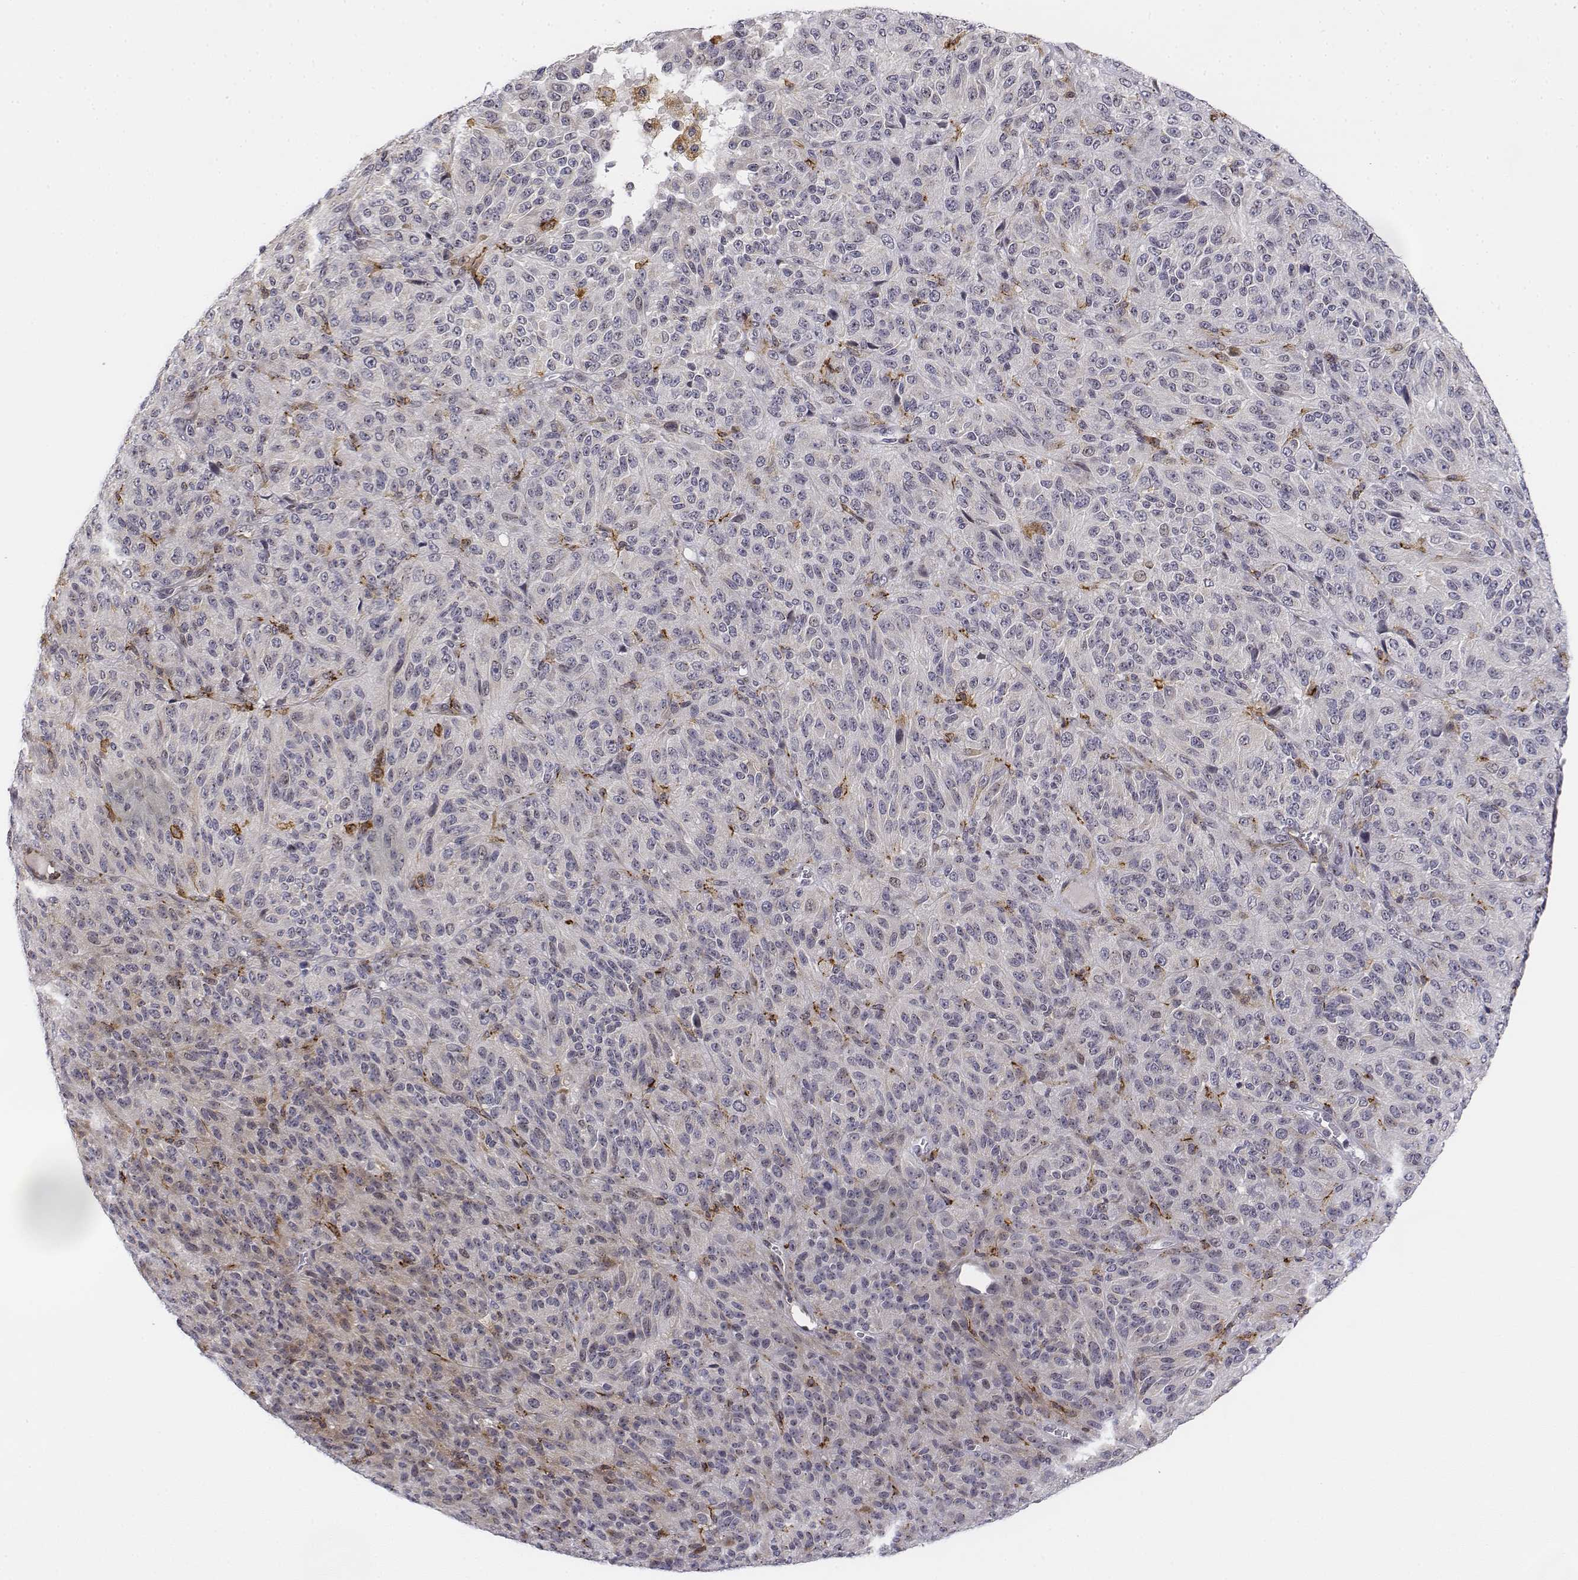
{"staining": {"intensity": "negative", "quantity": "none", "location": "none"}, "tissue": "melanoma", "cell_type": "Tumor cells", "image_type": "cancer", "snomed": [{"axis": "morphology", "description": "Malignant melanoma, Metastatic site"}, {"axis": "topography", "description": "Brain"}], "caption": "IHC of human melanoma reveals no staining in tumor cells. Nuclei are stained in blue.", "gene": "CD14", "patient": {"sex": "female", "age": 56}}